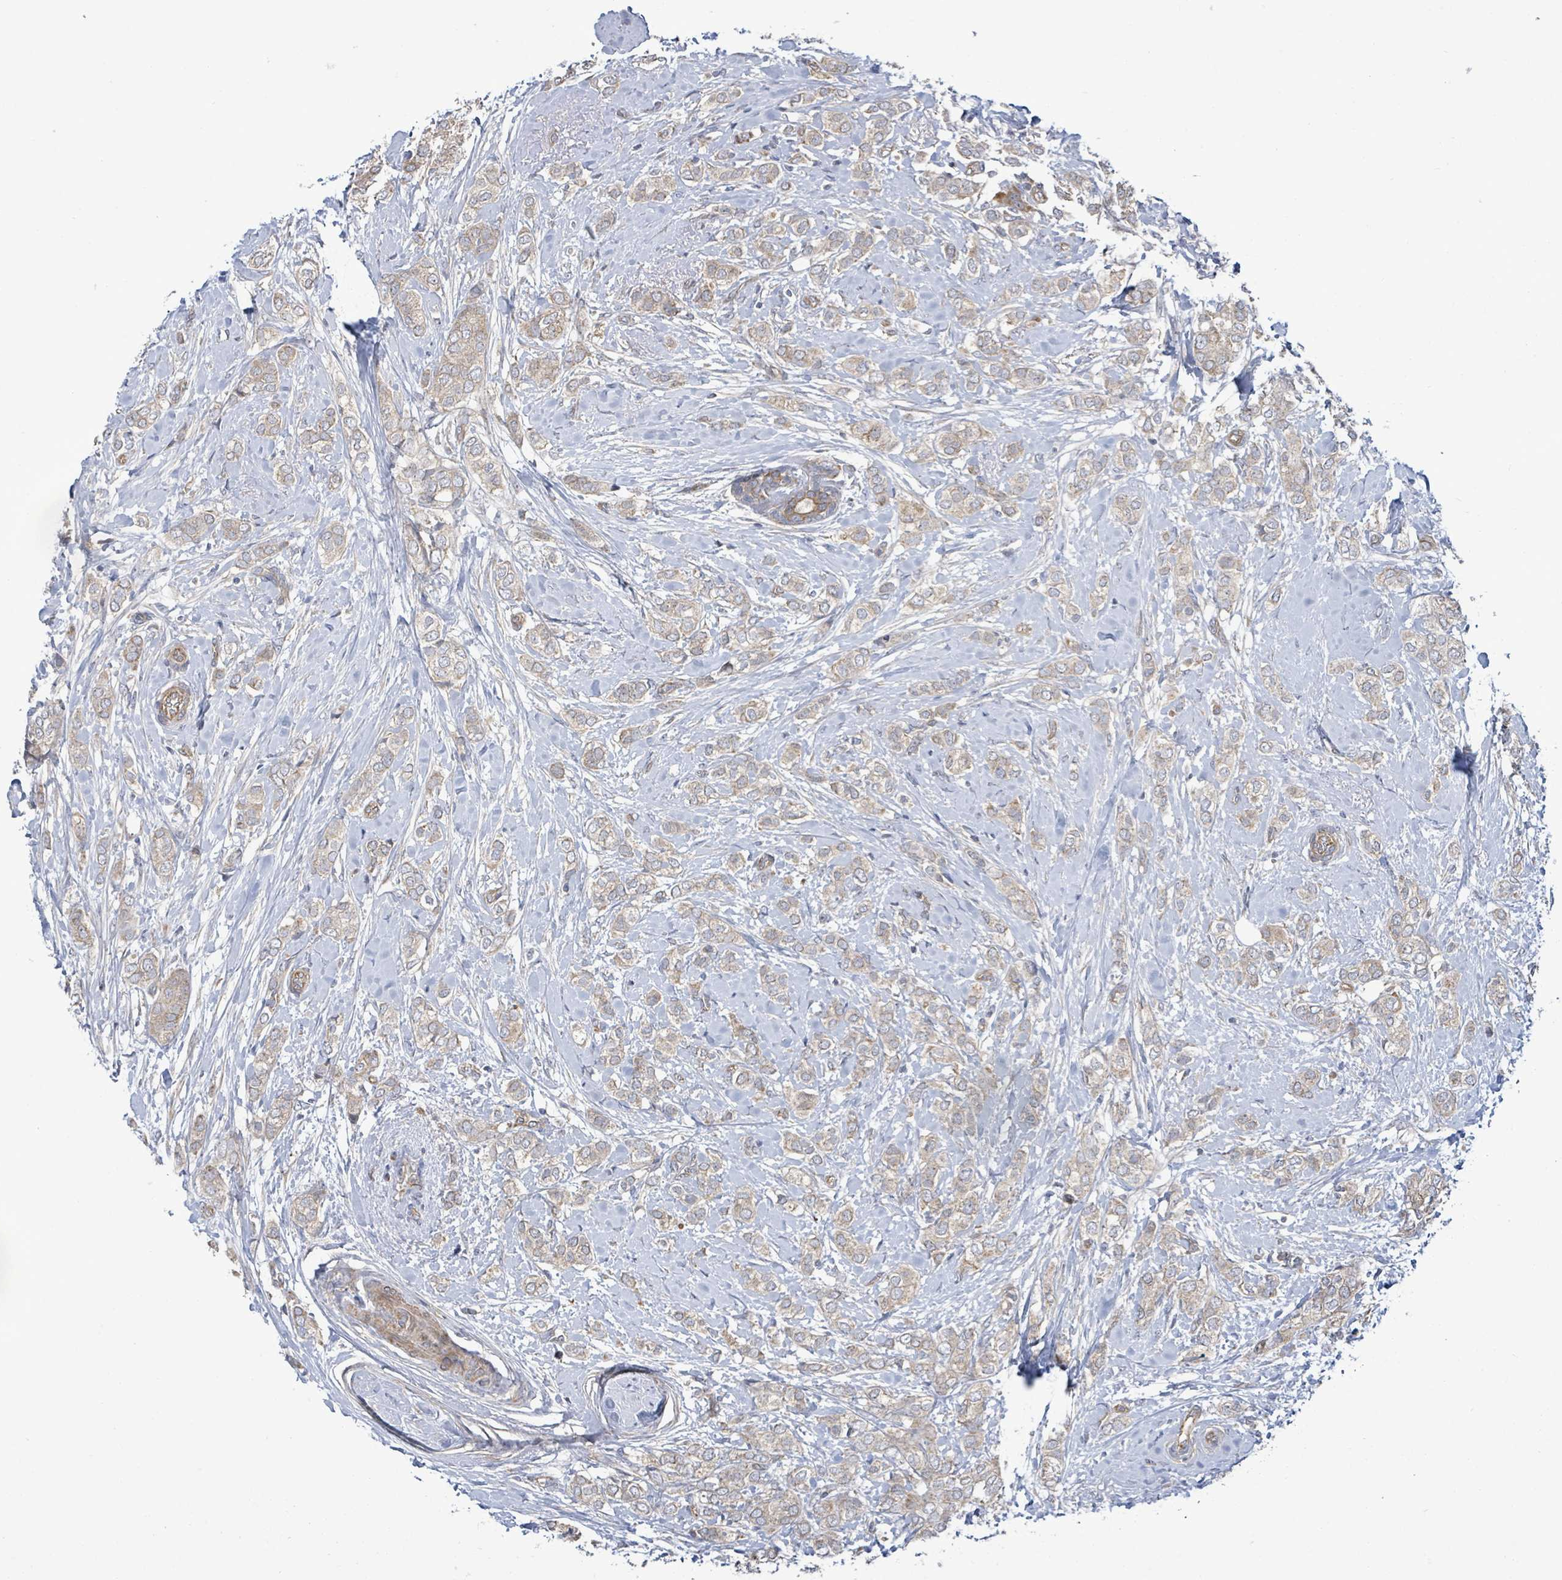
{"staining": {"intensity": "weak", "quantity": "25%-75%", "location": "cytoplasmic/membranous"}, "tissue": "breast cancer", "cell_type": "Tumor cells", "image_type": "cancer", "snomed": [{"axis": "morphology", "description": "Duct carcinoma"}, {"axis": "topography", "description": "Breast"}], "caption": "Breast intraductal carcinoma stained with DAB IHC displays low levels of weak cytoplasmic/membranous staining in approximately 25%-75% of tumor cells. The protein of interest is stained brown, and the nuclei are stained in blue (DAB (3,3'-diaminobenzidine) IHC with brightfield microscopy, high magnification).", "gene": "KBTBD11", "patient": {"sex": "female", "age": 73}}